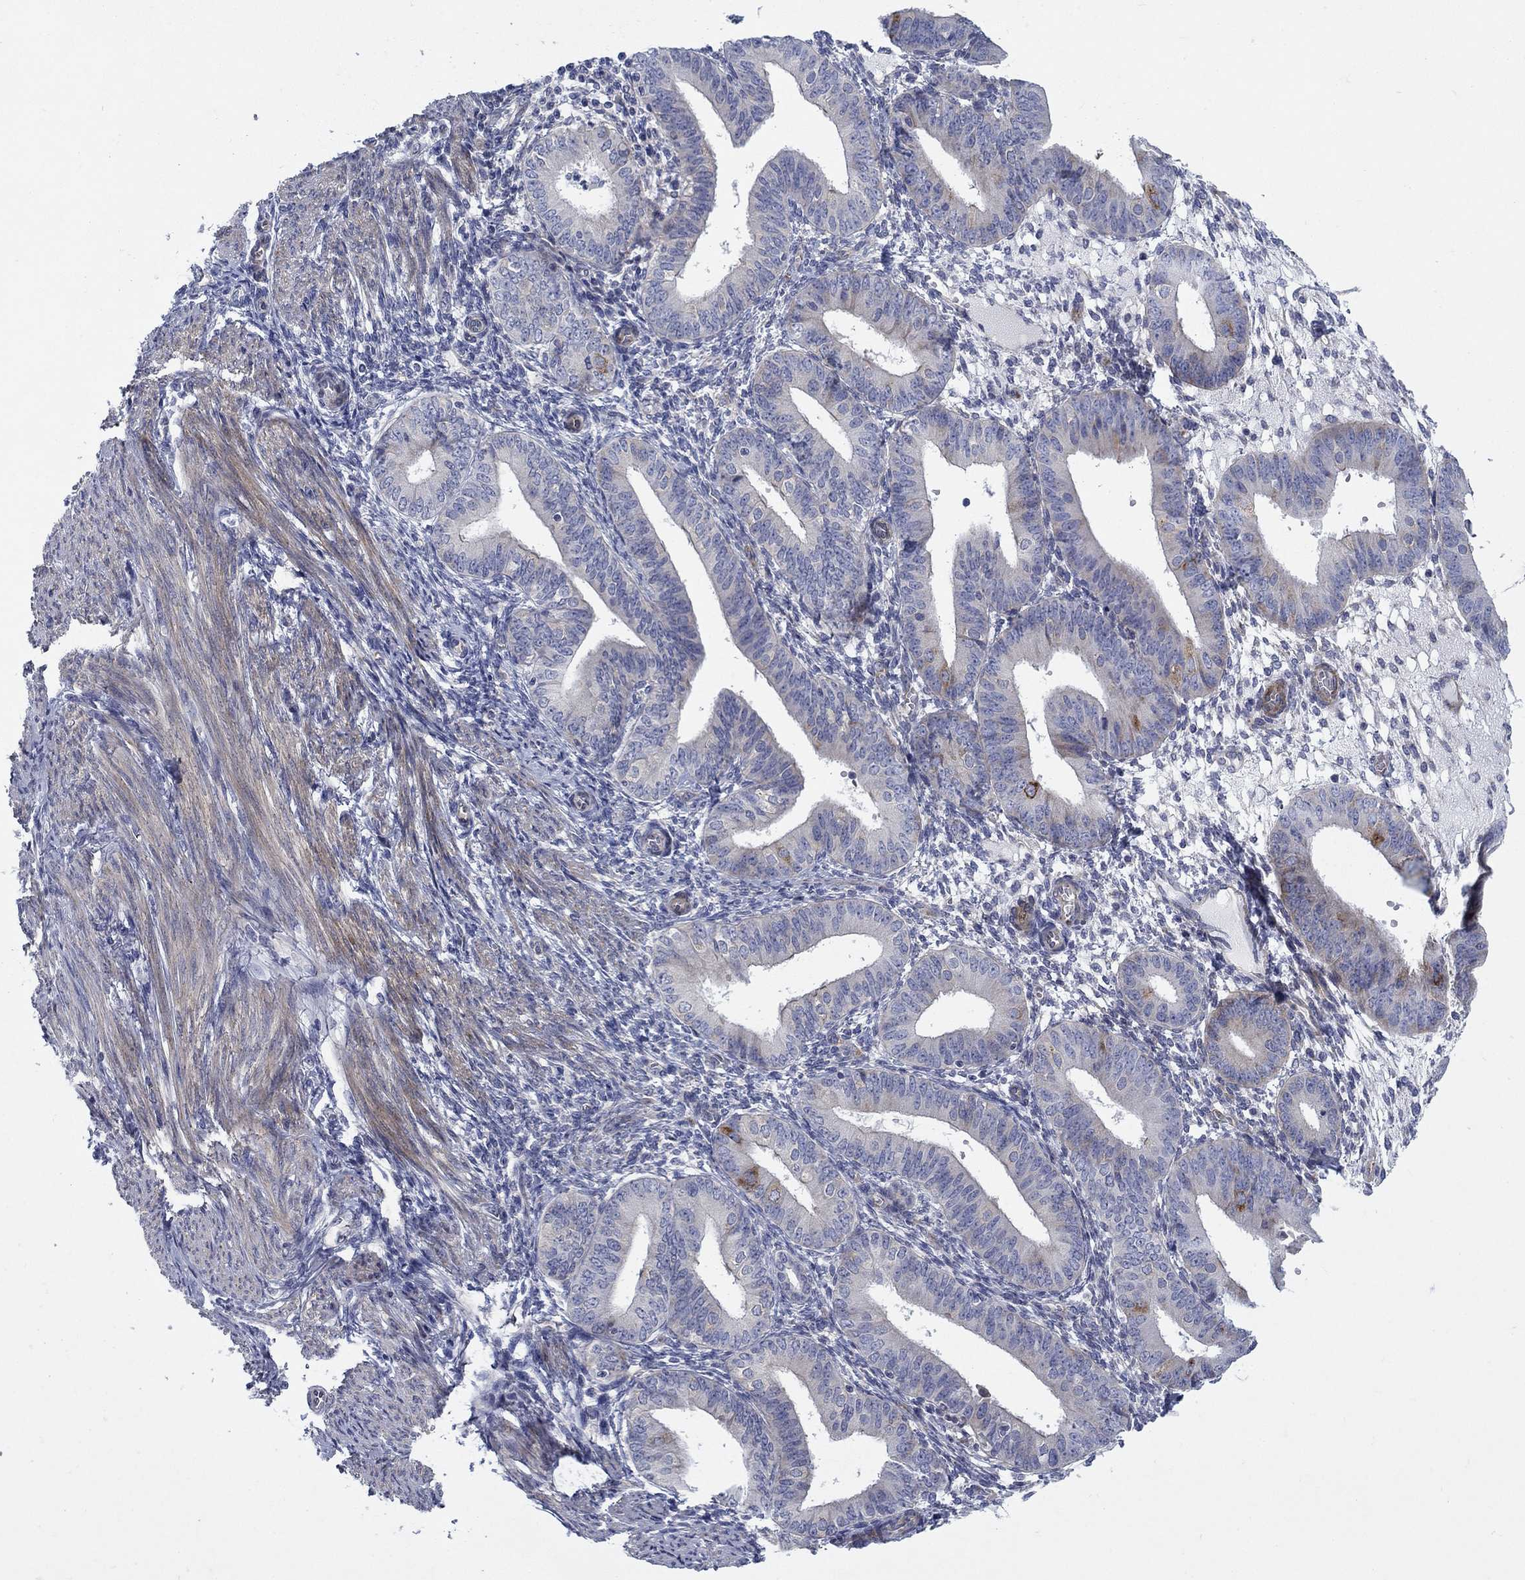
{"staining": {"intensity": "moderate", "quantity": "<25%", "location": "cytoplasmic/membranous"}, "tissue": "endometrium", "cell_type": "Cells in endometrial stroma", "image_type": "normal", "snomed": [{"axis": "morphology", "description": "Normal tissue, NOS"}, {"axis": "topography", "description": "Endometrium"}], "caption": "Immunohistochemical staining of unremarkable endometrium shows moderate cytoplasmic/membranous protein expression in about <25% of cells in endometrial stroma.", "gene": "FXR1", "patient": {"sex": "female", "age": 39}}